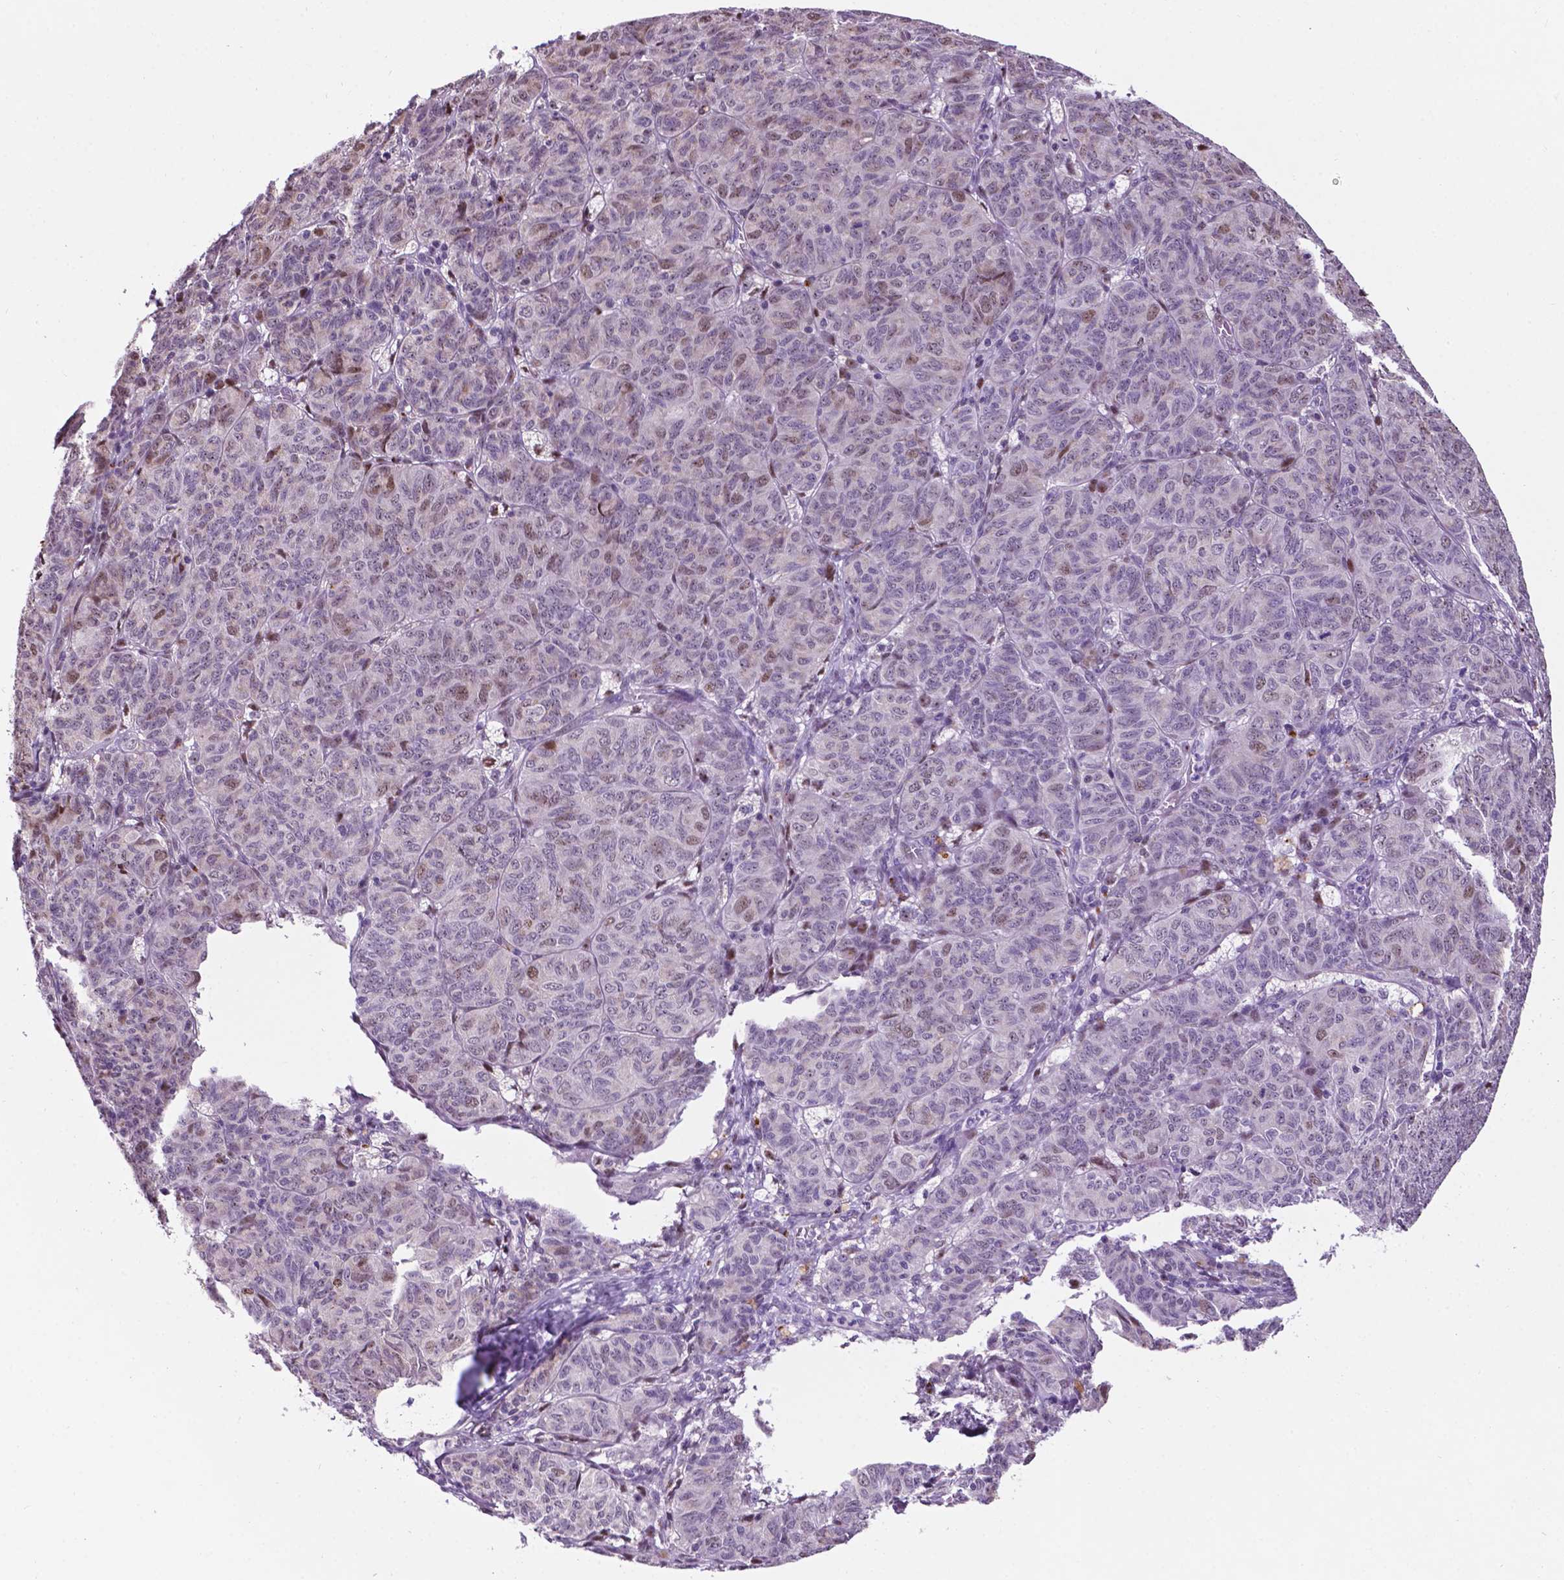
{"staining": {"intensity": "weak", "quantity": "<25%", "location": "nuclear"}, "tissue": "ovarian cancer", "cell_type": "Tumor cells", "image_type": "cancer", "snomed": [{"axis": "morphology", "description": "Carcinoma, endometroid"}, {"axis": "topography", "description": "Ovary"}], "caption": "Immunohistochemical staining of ovarian endometroid carcinoma demonstrates no significant expression in tumor cells.", "gene": "SMAD3", "patient": {"sex": "female", "age": 80}}